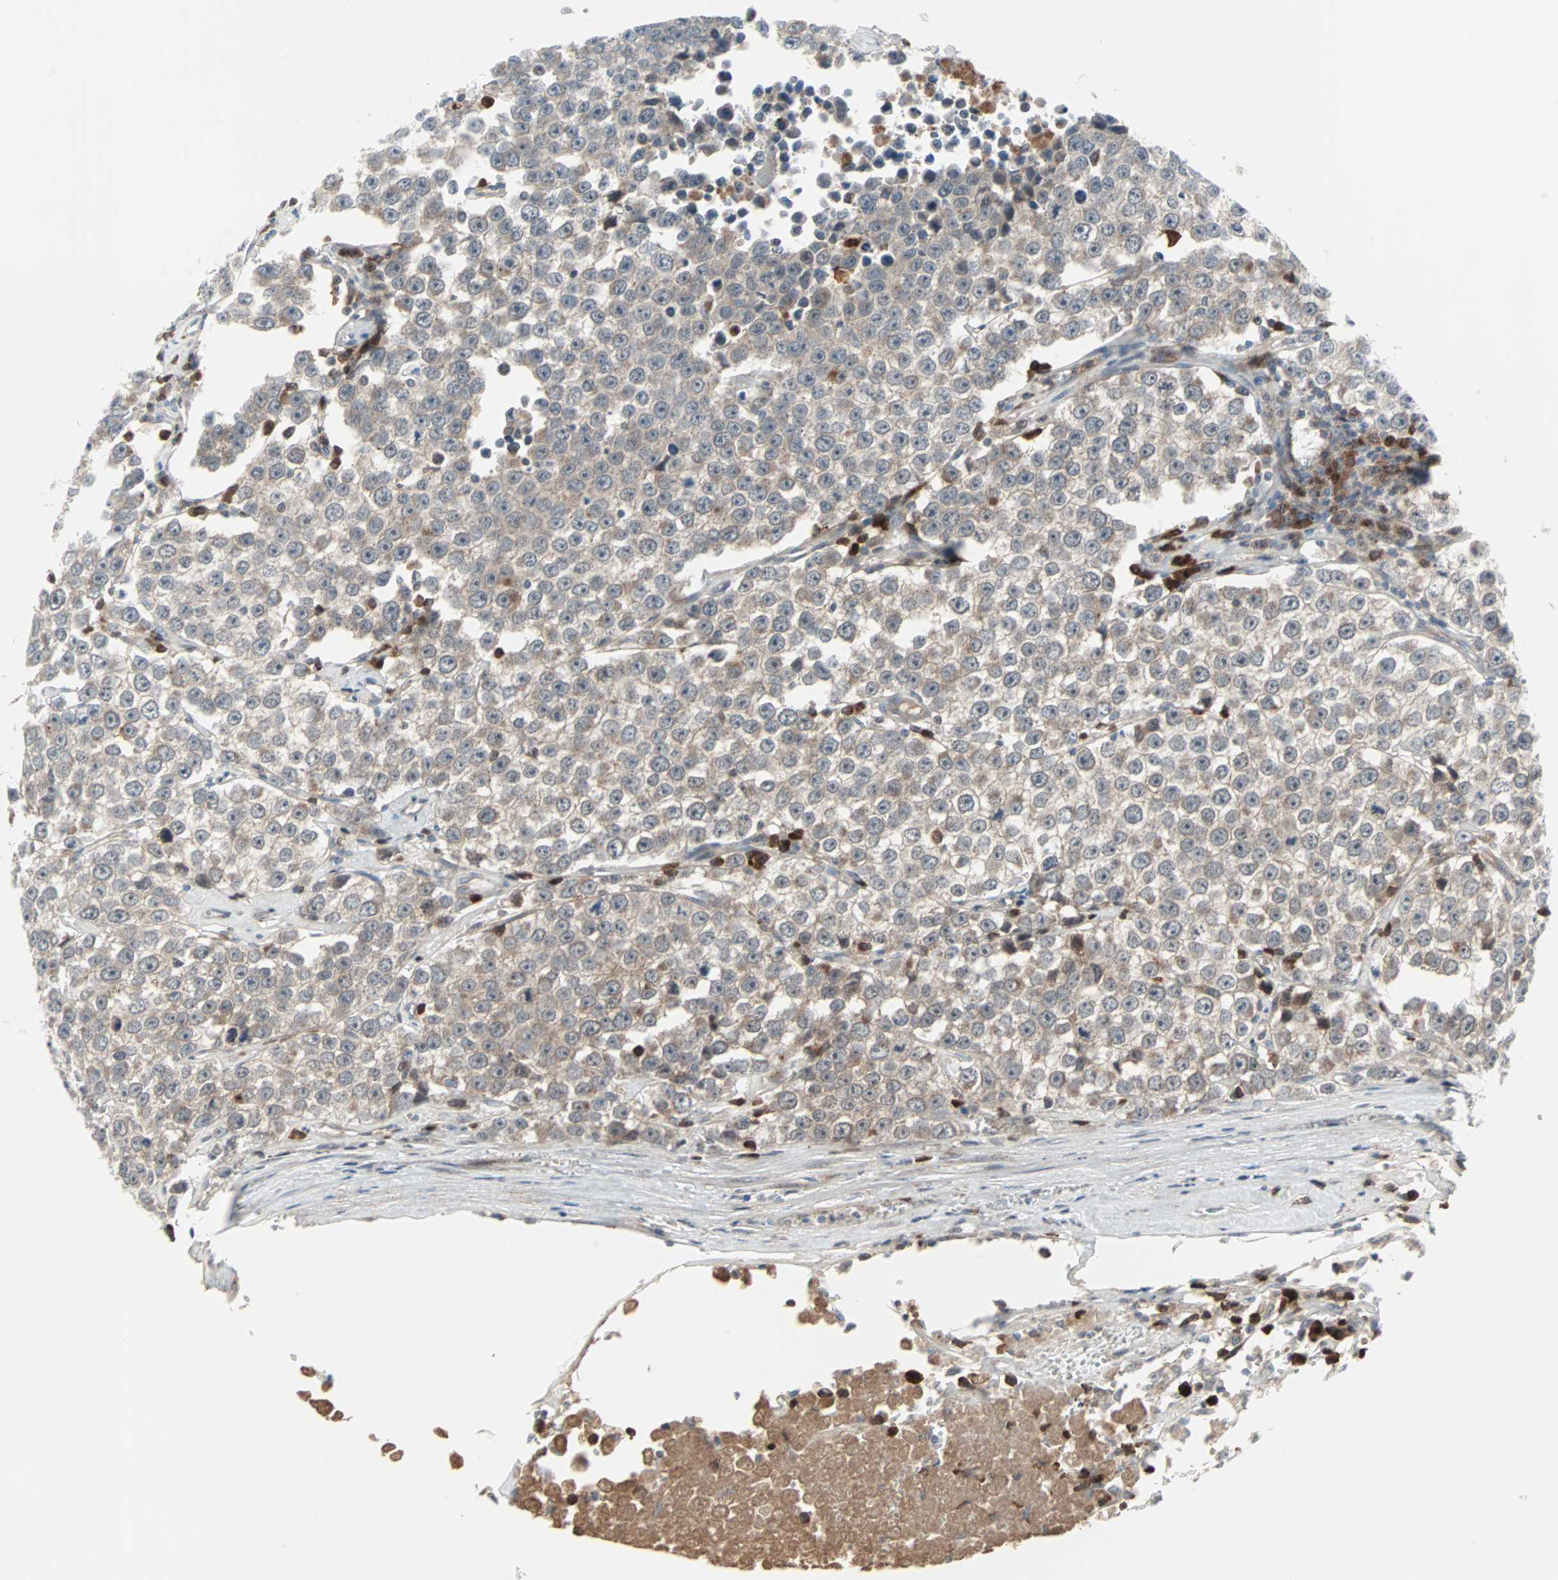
{"staining": {"intensity": "weak", "quantity": "<25%", "location": "cytoplasmic/membranous"}, "tissue": "testis cancer", "cell_type": "Tumor cells", "image_type": "cancer", "snomed": [{"axis": "morphology", "description": "Seminoma, NOS"}, {"axis": "morphology", "description": "Carcinoma, Embryonal, NOS"}, {"axis": "topography", "description": "Testis"}], "caption": "Tumor cells show no significant protein staining in testis cancer.", "gene": "CASP3", "patient": {"sex": "male", "age": 52}}